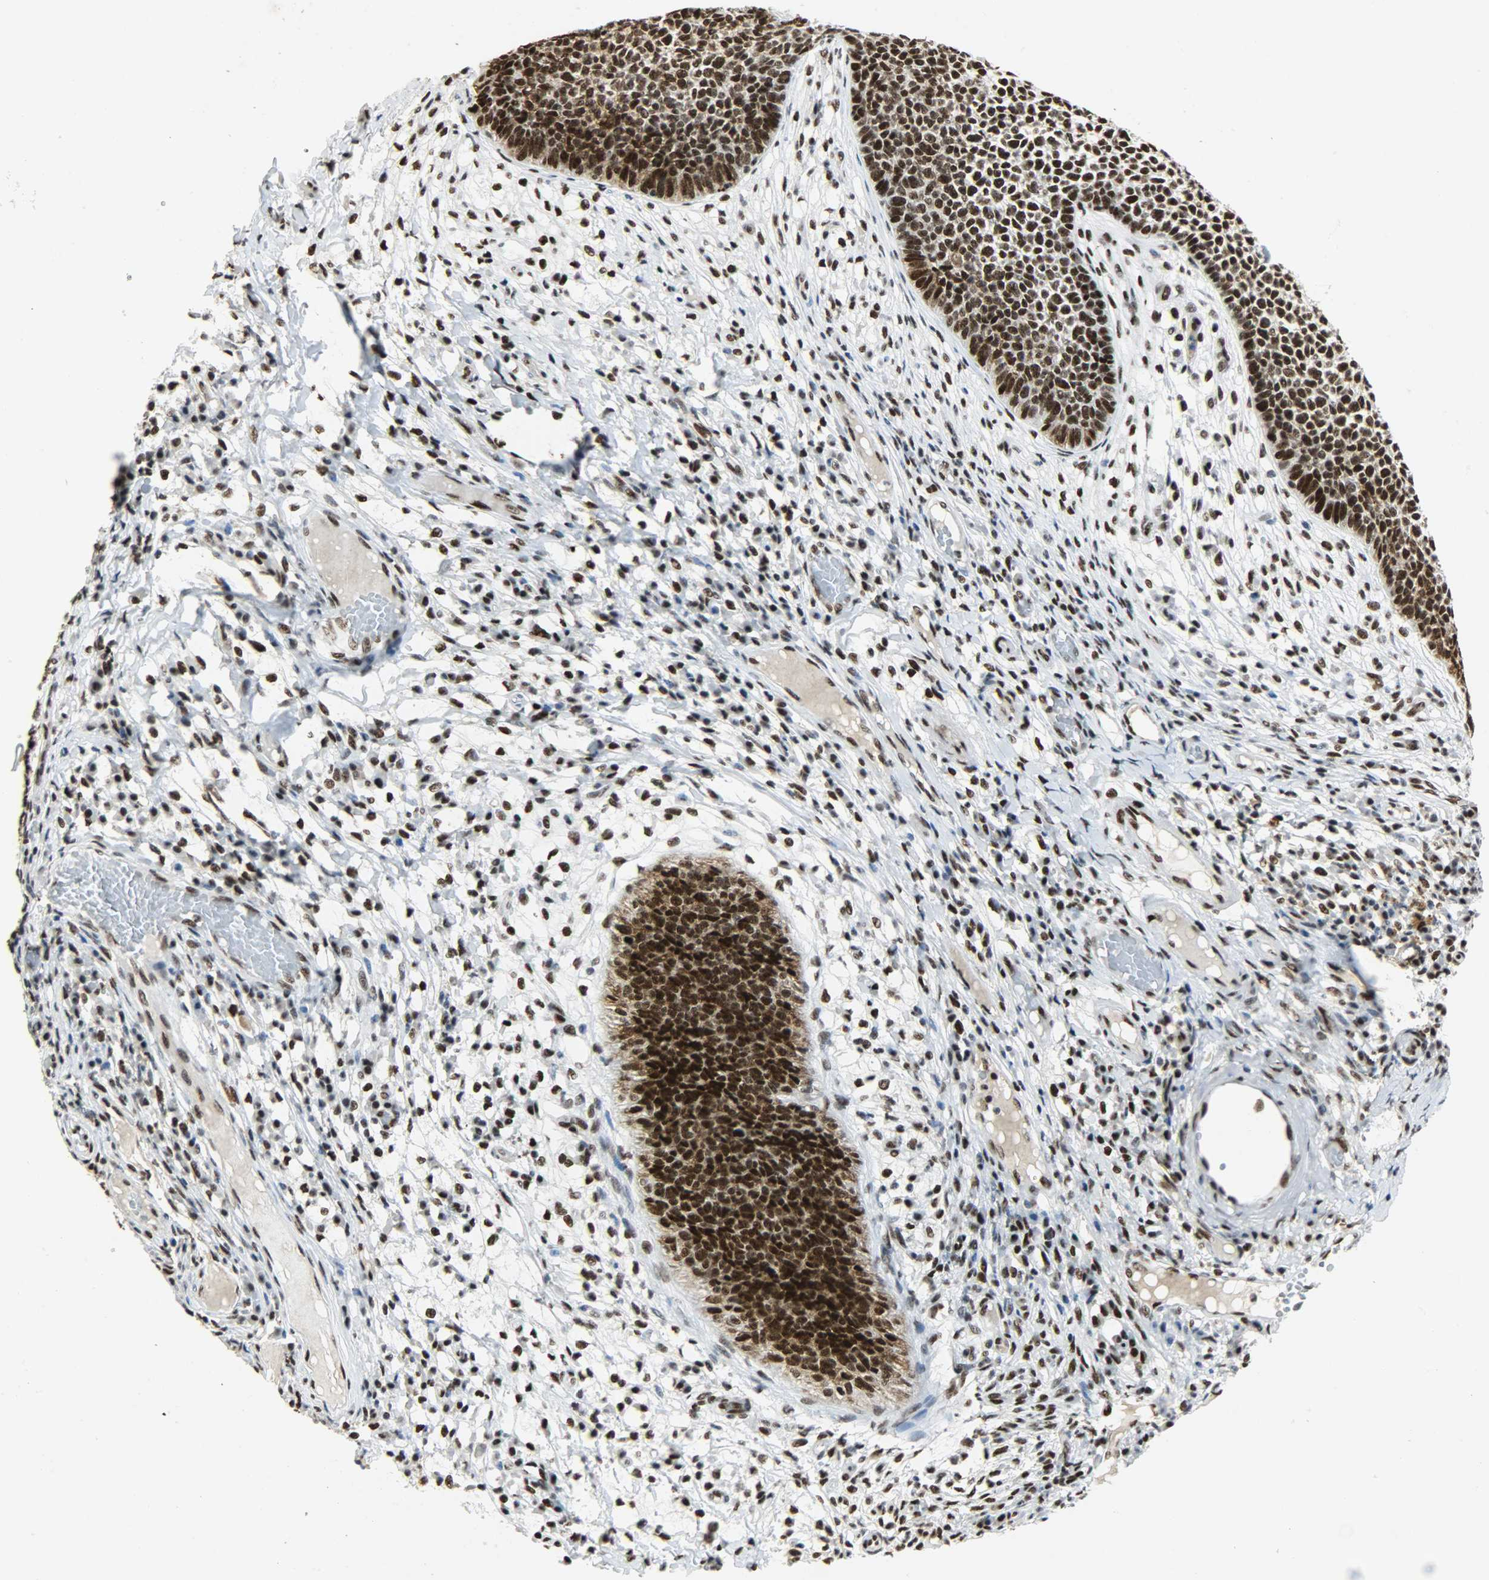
{"staining": {"intensity": "strong", "quantity": ">75%", "location": "cytoplasmic/membranous,nuclear"}, "tissue": "skin cancer", "cell_type": "Tumor cells", "image_type": "cancer", "snomed": [{"axis": "morphology", "description": "Basal cell carcinoma"}, {"axis": "topography", "description": "Skin"}], "caption": "DAB immunohistochemical staining of human skin cancer (basal cell carcinoma) reveals strong cytoplasmic/membranous and nuclear protein positivity in about >75% of tumor cells.", "gene": "SSB", "patient": {"sex": "female", "age": 84}}